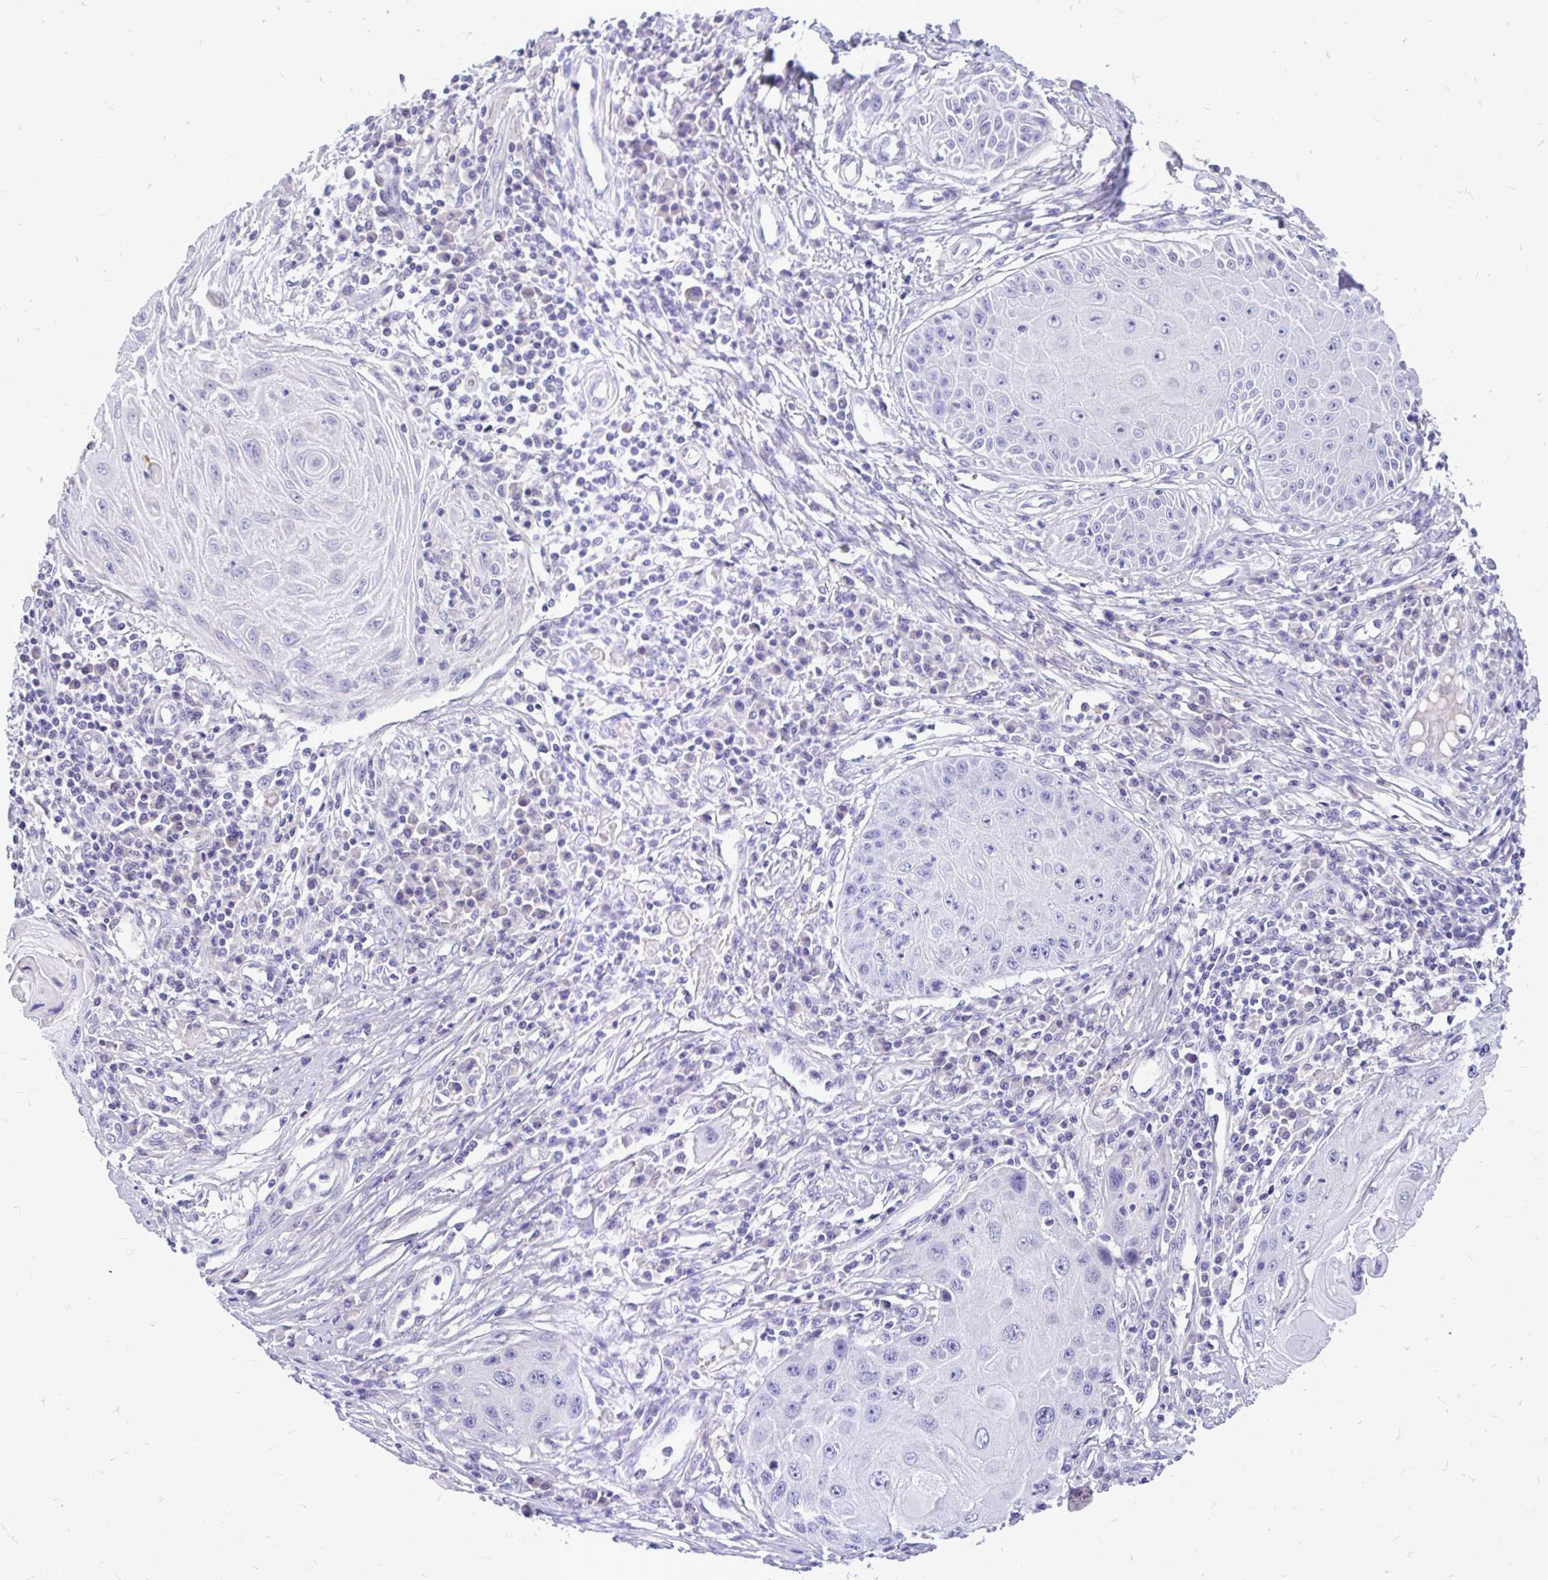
{"staining": {"intensity": "negative", "quantity": "none", "location": "none"}, "tissue": "skin cancer", "cell_type": "Tumor cells", "image_type": "cancer", "snomed": [{"axis": "morphology", "description": "Squamous cell carcinoma, NOS"}, {"axis": "topography", "description": "Skin"}, {"axis": "topography", "description": "Vulva"}], "caption": "Histopathology image shows no significant protein expression in tumor cells of skin cancer.", "gene": "MAP1LC3A", "patient": {"sex": "female", "age": 44}}